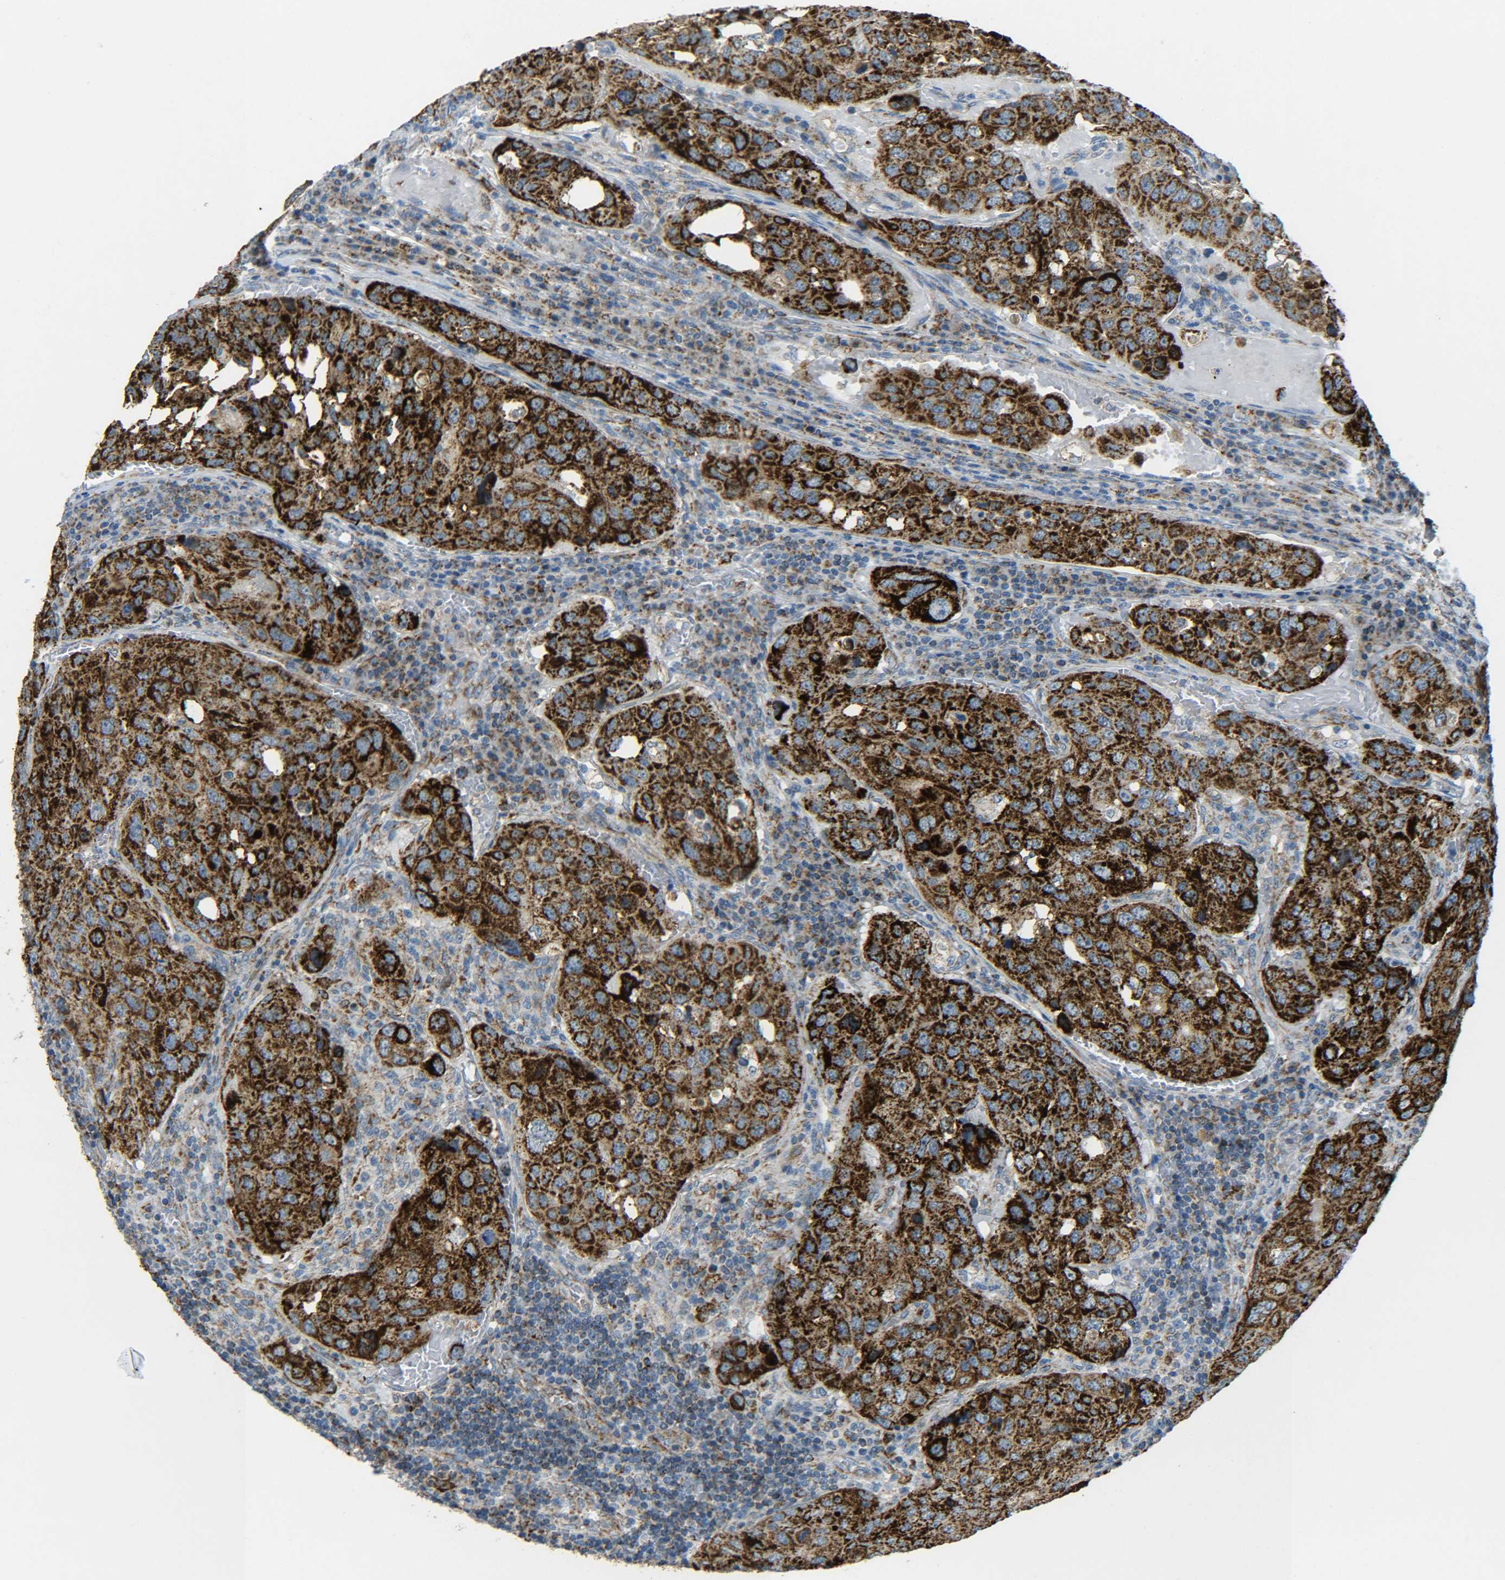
{"staining": {"intensity": "strong", "quantity": ">75%", "location": "cytoplasmic/membranous"}, "tissue": "urothelial cancer", "cell_type": "Tumor cells", "image_type": "cancer", "snomed": [{"axis": "morphology", "description": "Urothelial carcinoma, High grade"}, {"axis": "topography", "description": "Lymph node"}, {"axis": "topography", "description": "Urinary bladder"}], "caption": "This is a histology image of IHC staining of urothelial carcinoma (high-grade), which shows strong expression in the cytoplasmic/membranous of tumor cells.", "gene": "CYB5R1", "patient": {"sex": "male", "age": 51}}